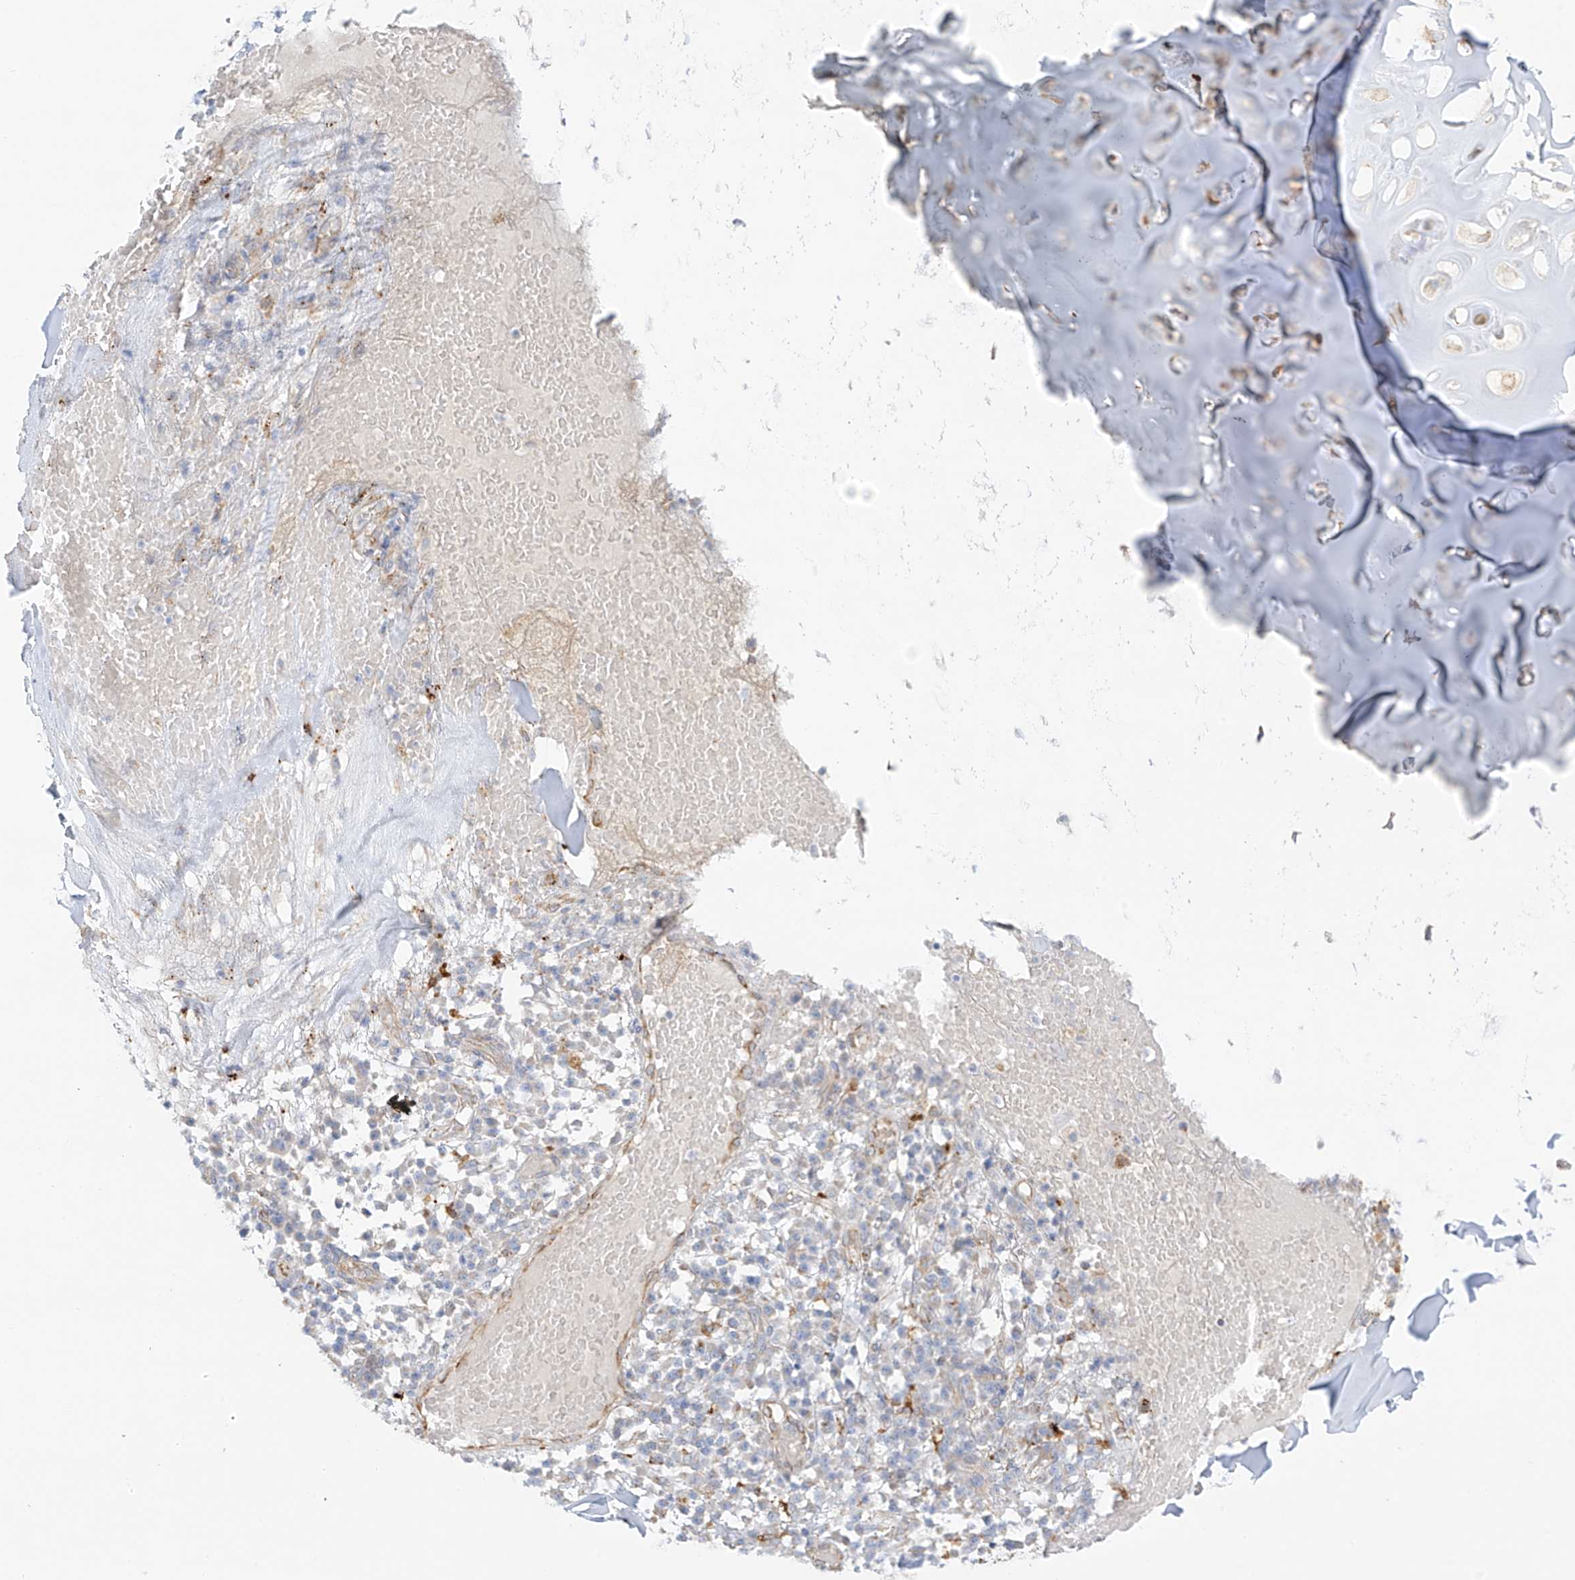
{"staining": {"intensity": "negative", "quantity": "none", "location": "none"}, "tissue": "adipose tissue", "cell_type": "Adipocytes", "image_type": "normal", "snomed": [{"axis": "morphology", "description": "Normal tissue, NOS"}, {"axis": "morphology", "description": "Basal cell carcinoma"}, {"axis": "topography", "description": "Cartilage tissue"}, {"axis": "topography", "description": "Nasopharynx"}, {"axis": "topography", "description": "Oral tissue"}], "caption": "The image shows no staining of adipocytes in benign adipose tissue.", "gene": "TAL2", "patient": {"sex": "female", "age": 77}}